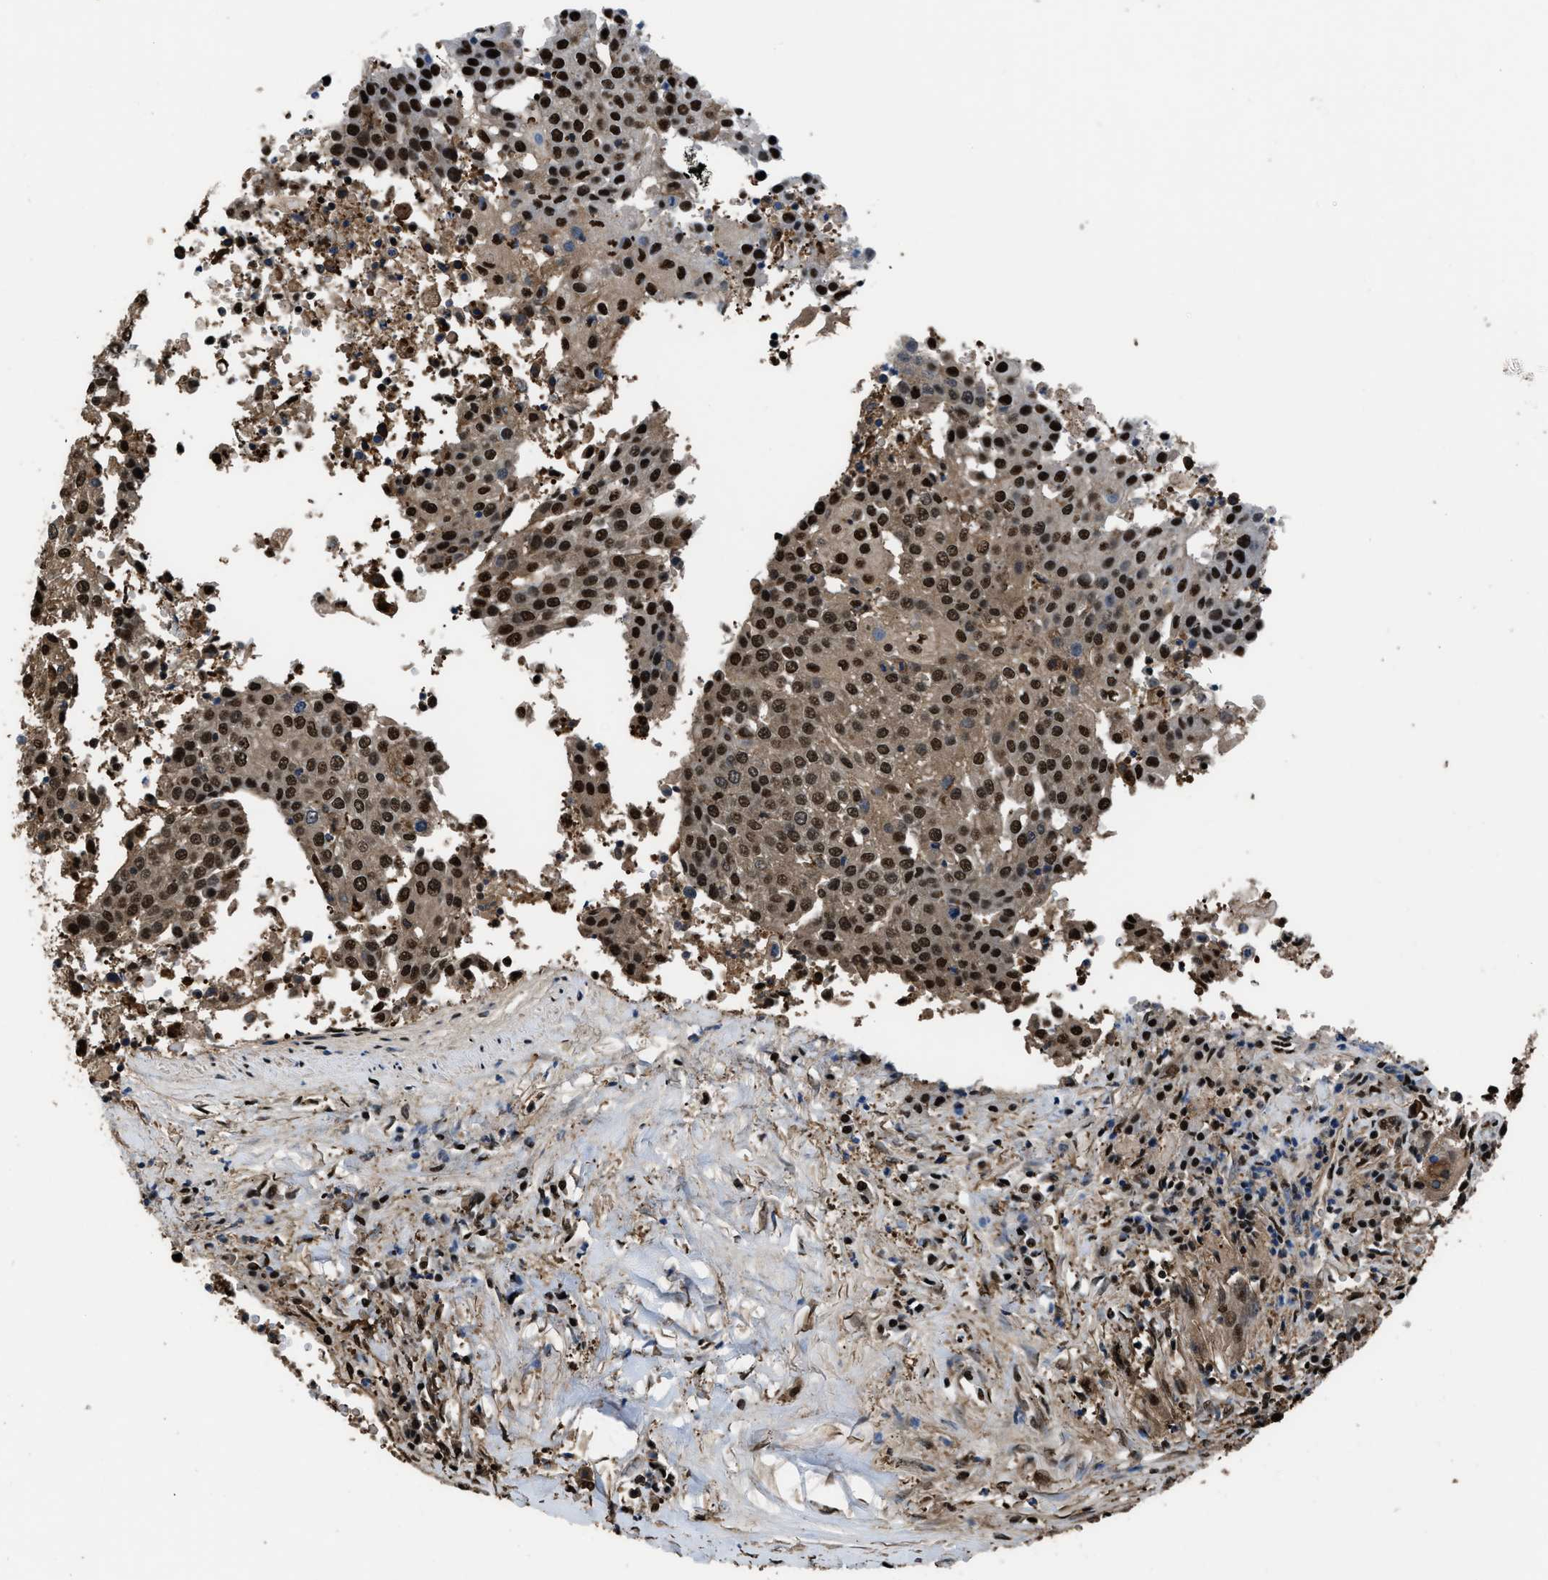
{"staining": {"intensity": "strong", "quantity": ">75%", "location": "cytoplasmic/membranous,nuclear"}, "tissue": "urothelial cancer", "cell_type": "Tumor cells", "image_type": "cancer", "snomed": [{"axis": "morphology", "description": "Urothelial carcinoma, High grade"}, {"axis": "topography", "description": "Urinary bladder"}], "caption": "Immunohistochemical staining of human urothelial carcinoma (high-grade) shows strong cytoplasmic/membranous and nuclear protein expression in about >75% of tumor cells.", "gene": "FNTA", "patient": {"sex": "female", "age": 85}}